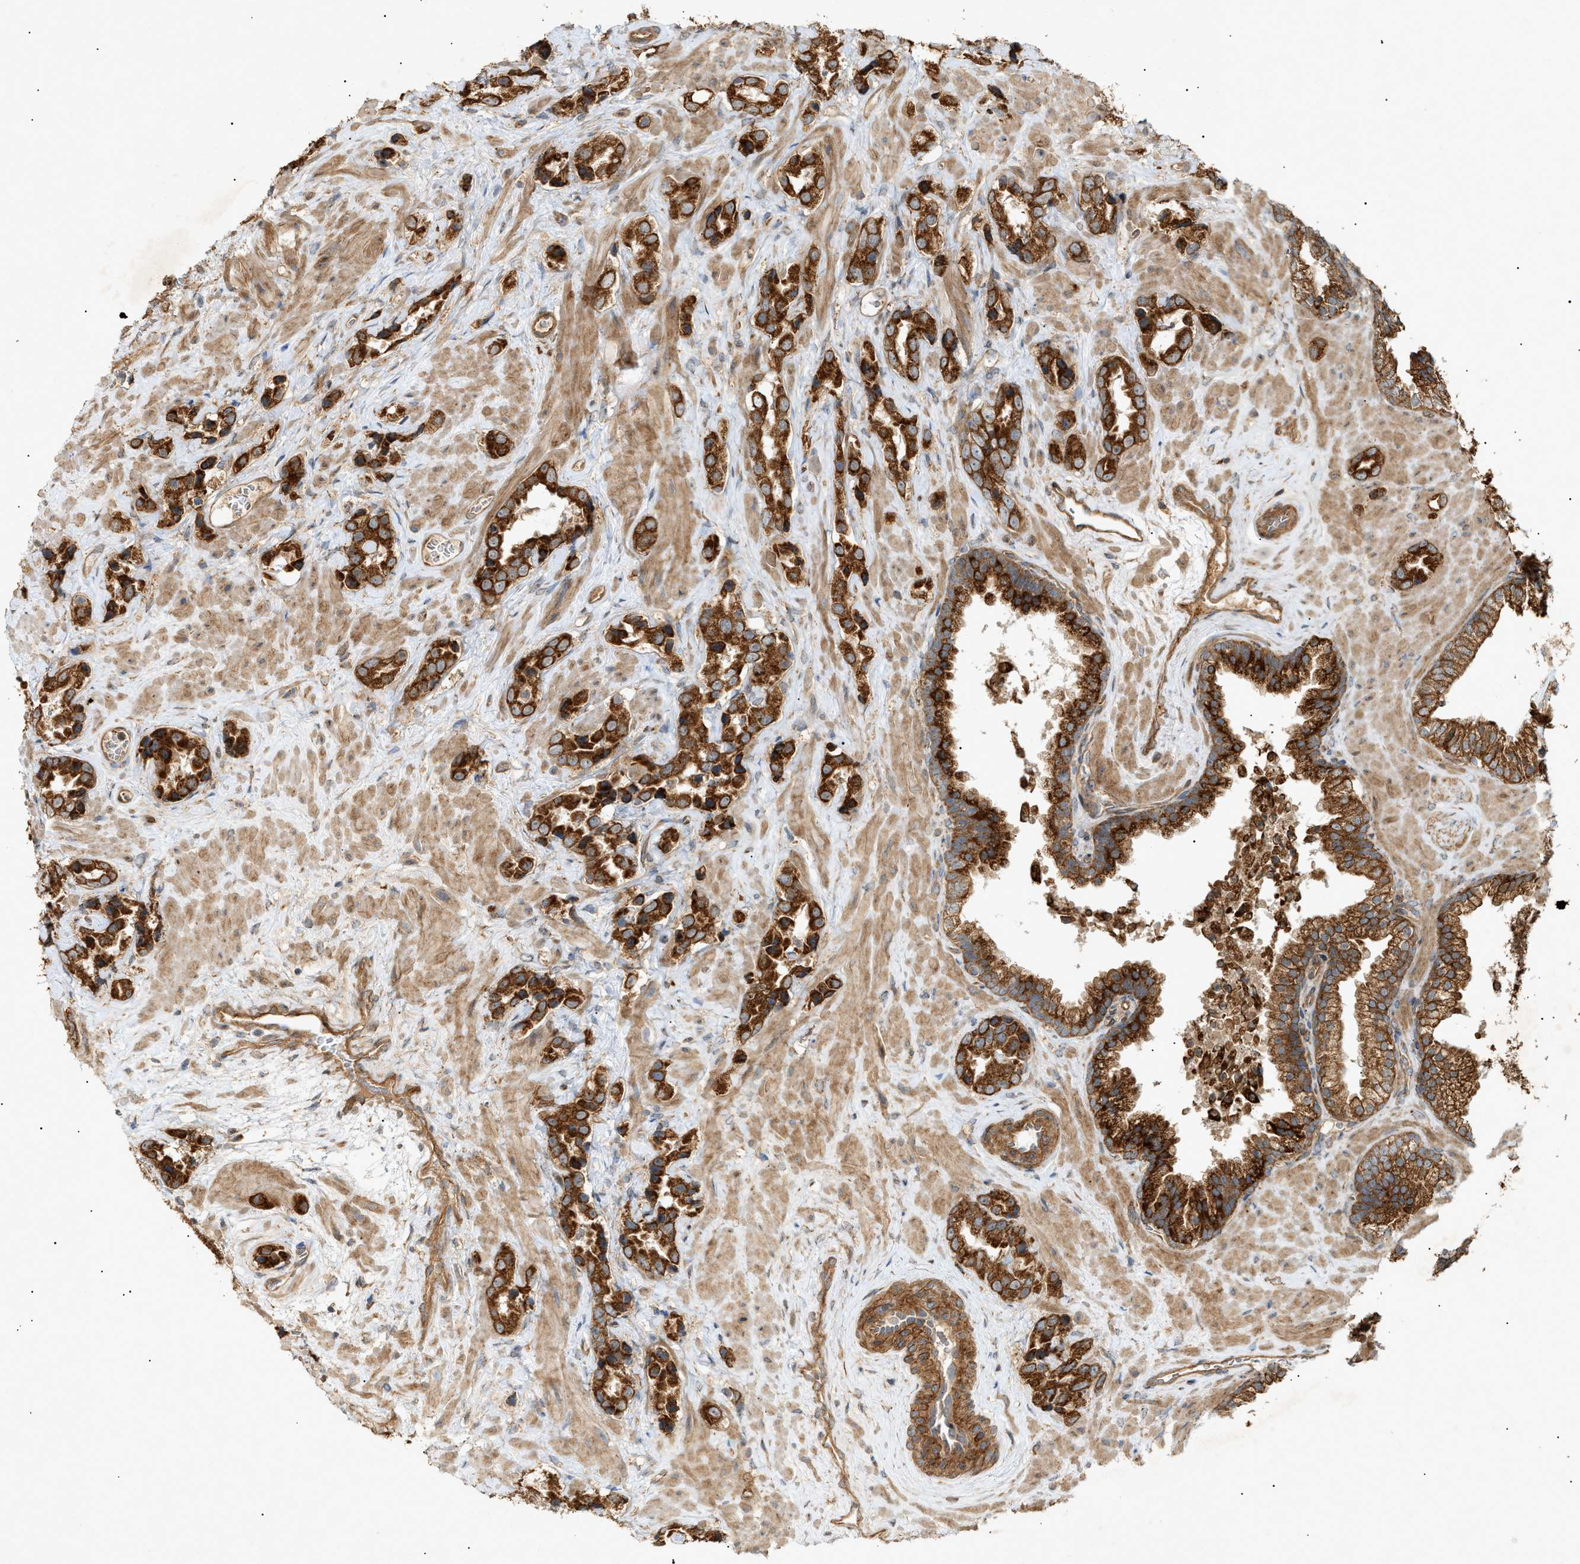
{"staining": {"intensity": "strong", "quantity": ">75%", "location": "cytoplasmic/membranous"}, "tissue": "prostate cancer", "cell_type": "Tumor cells", "image_type": "cancer", "snomed": [{"axis": "morphology", "description": "Adenocarcinoma, High grade"}, {"axis": "topography", "description": "Prostate"}], "caption": "Prostate cancer (adenocarcinoma (high-grade)) was stained to show a protein in brown. There is high levels of strong cytoplasmic/membranous expression in approximately >75% of tumor cells.", "gene": "MTCH1", "patient": {"sex": "male", "age": 64}}